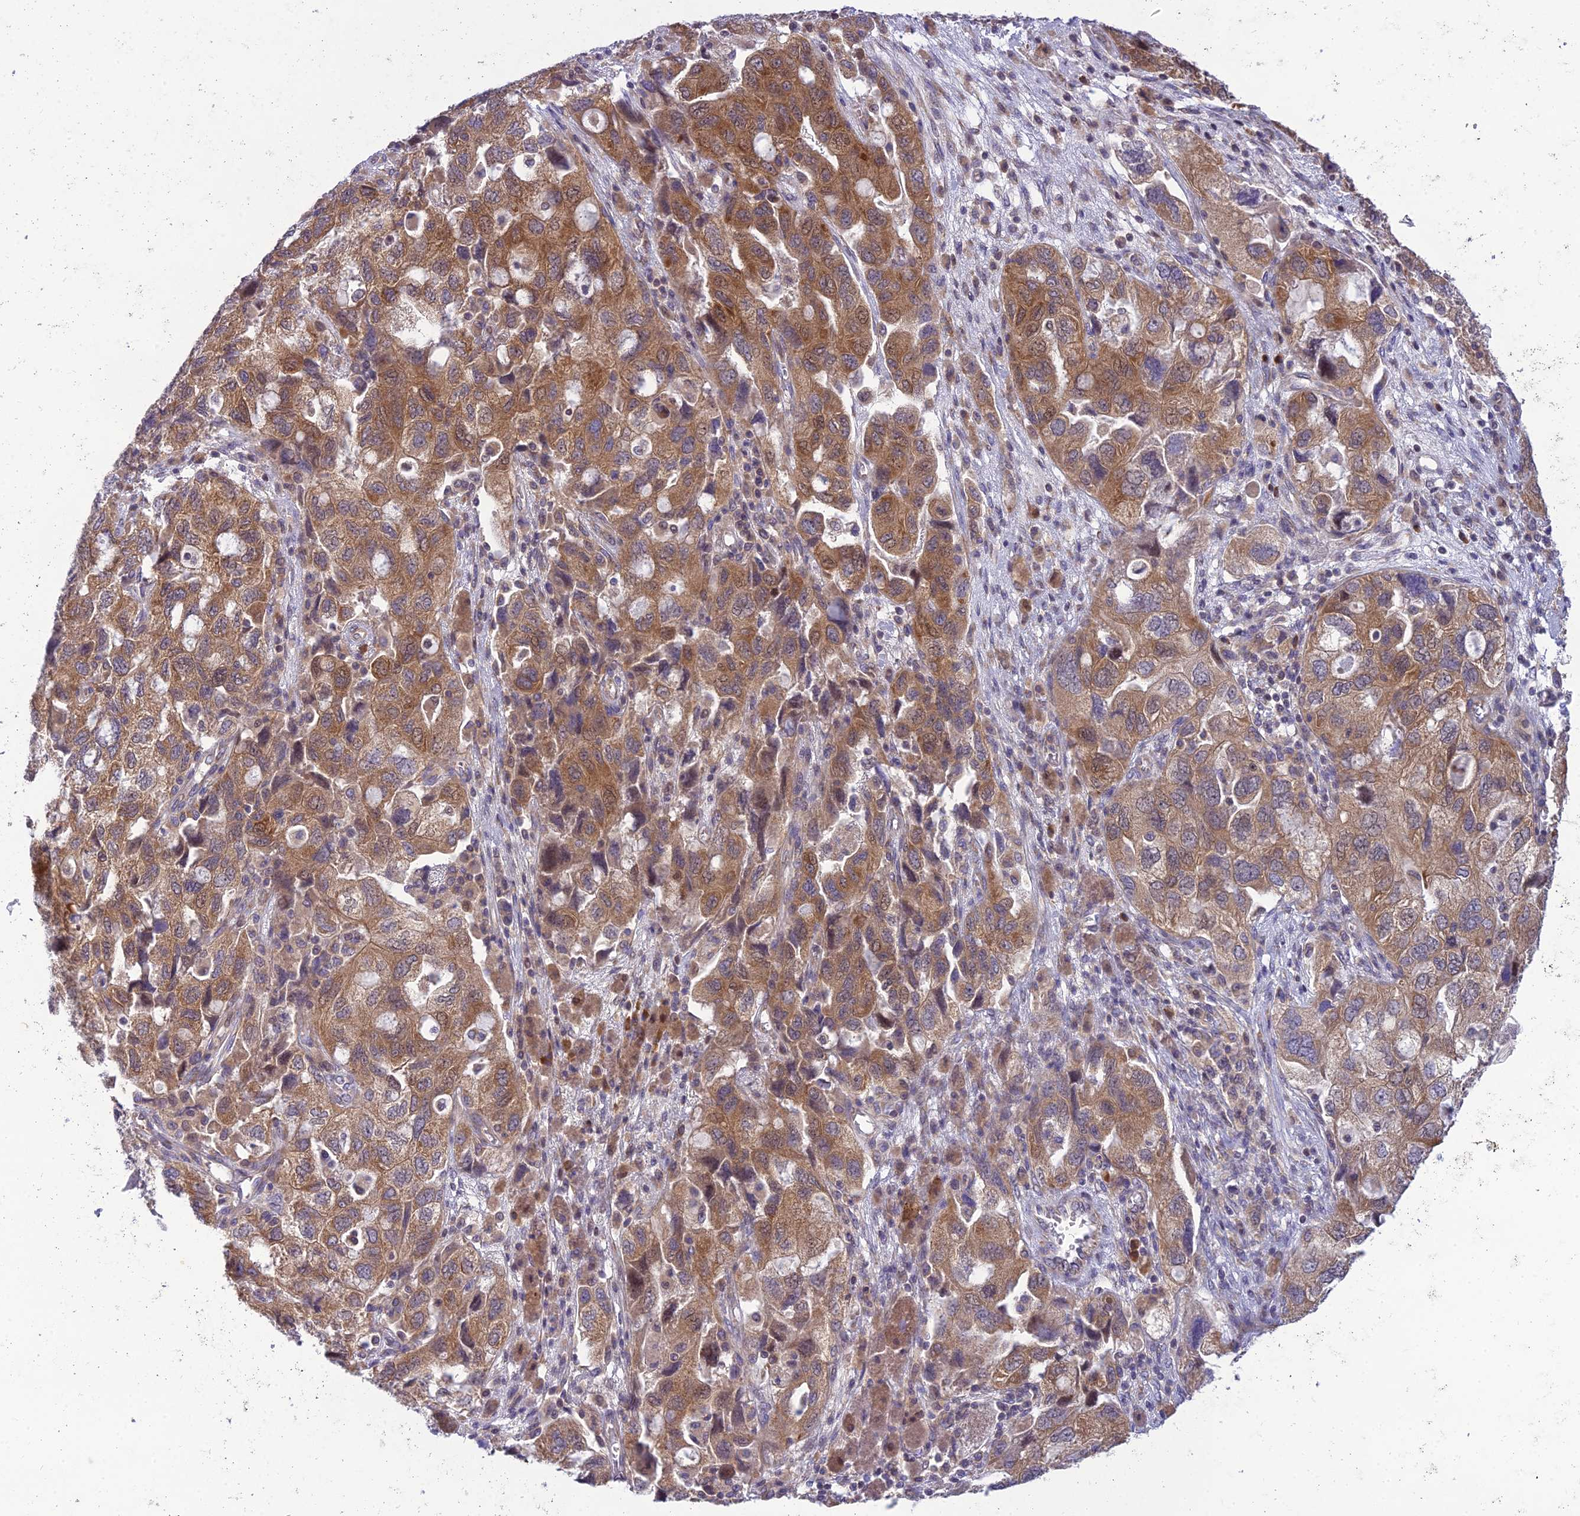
{"staining": {"intensity": "moderate", "quantity": ">75%", "location": "cytoplasmic/membranous"}, "tissue": "ovarian cancer", "cell_type": "Tumor cells", "image_type": "cancer", "snomed": [{"axis": "morphology", "description": "Carcinoma, NOS"}, {"axis": "morphology", "description": "Cystadenocarcinoma, serous, NOS"}, {"axis": "topography", "description": "Ovary"}], "caption": "Immunohistochemistry micrograph of neoplastic tissue: human ovarian cancer (serous cystadenocarcinoma) stained using IHC shows medium levels of moderate protein expression localized specifically in the cytoplasmic/membranous of tumor cells, appearing as a cytoplasmic/membranous brown color.", "gene": "CLCN7", "patient": {"sex": "female", "age": 69}}